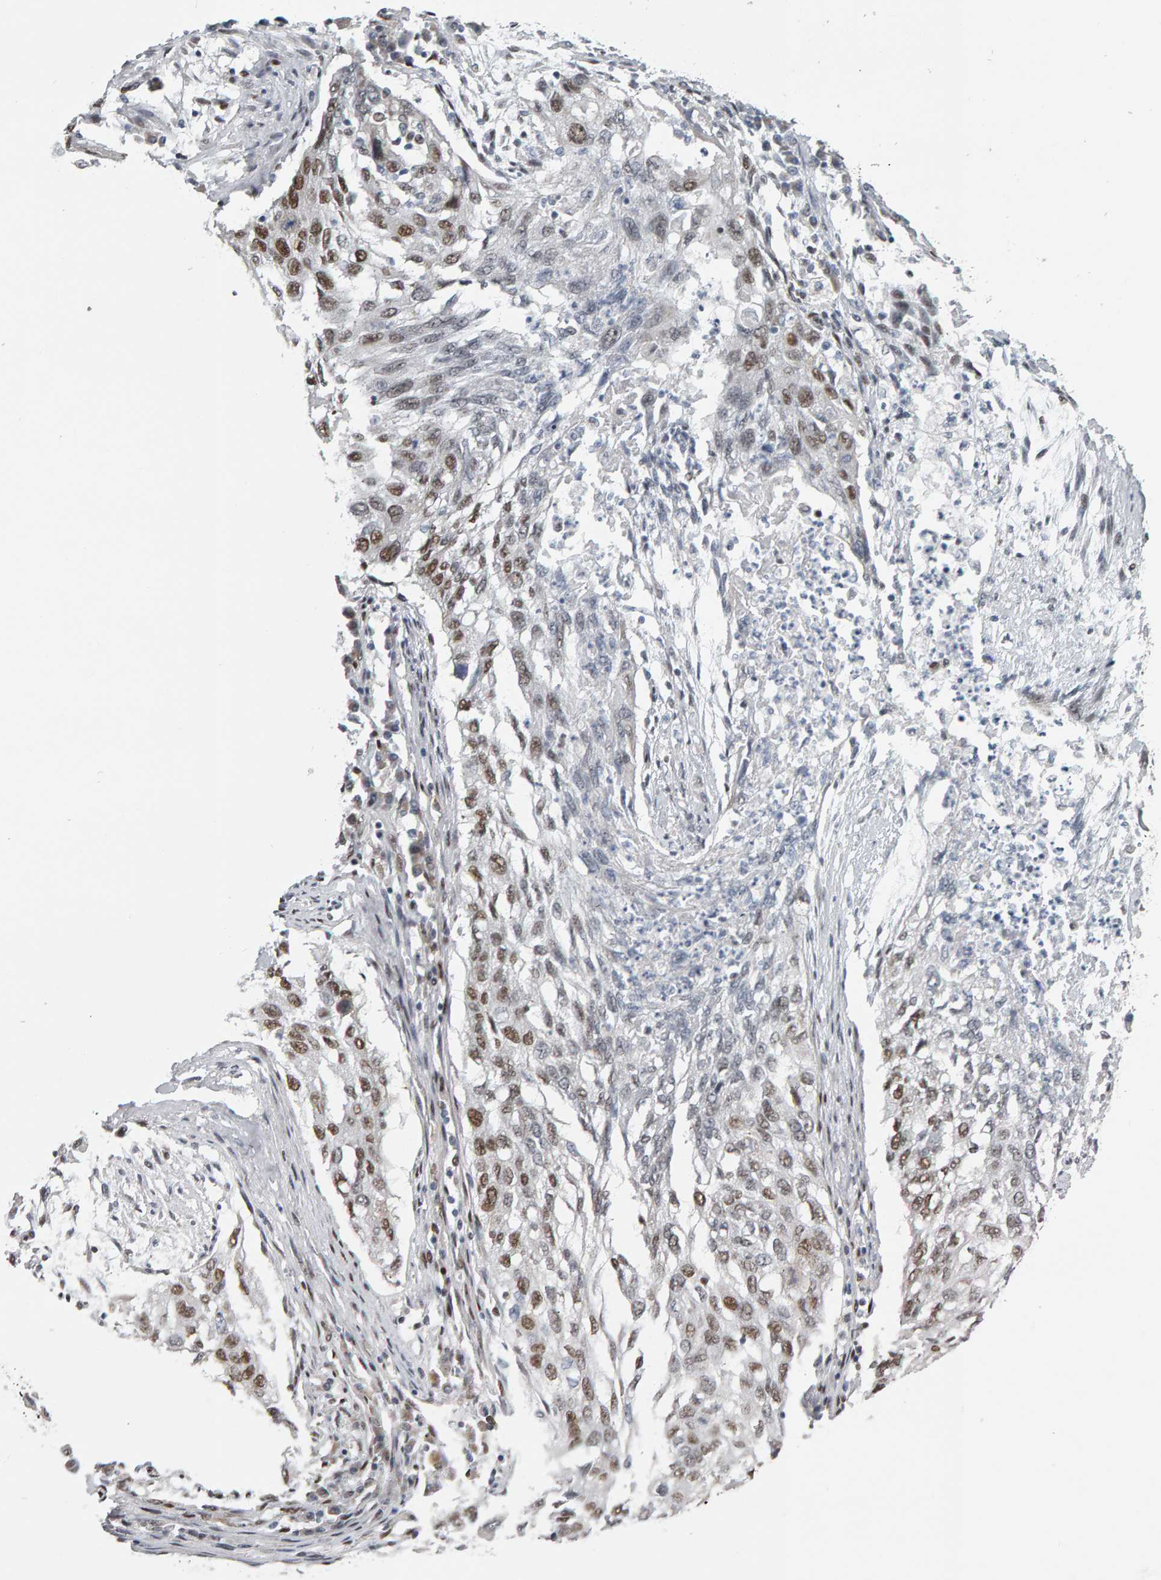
{"staining": {"intensity": "moderate", "quantity": ">75%", "location": "nuclear"}, "tissue": "lung cancer", "cell_type": "Tumor cells", "image_type": "cancer", "snomed": [{"axis": "morphology", "description": "Squamous cell carcinoma, NOS"}, {"axis": "topography", "description": "Lung"}], "caption": "Protein expression analysis of human lung squamous cell carcinoma reveals moderate nuclear staining in about >75% of tumor cells.", "gene": "ATF7IP", "patient": {"sex": "female", "age": 63}}